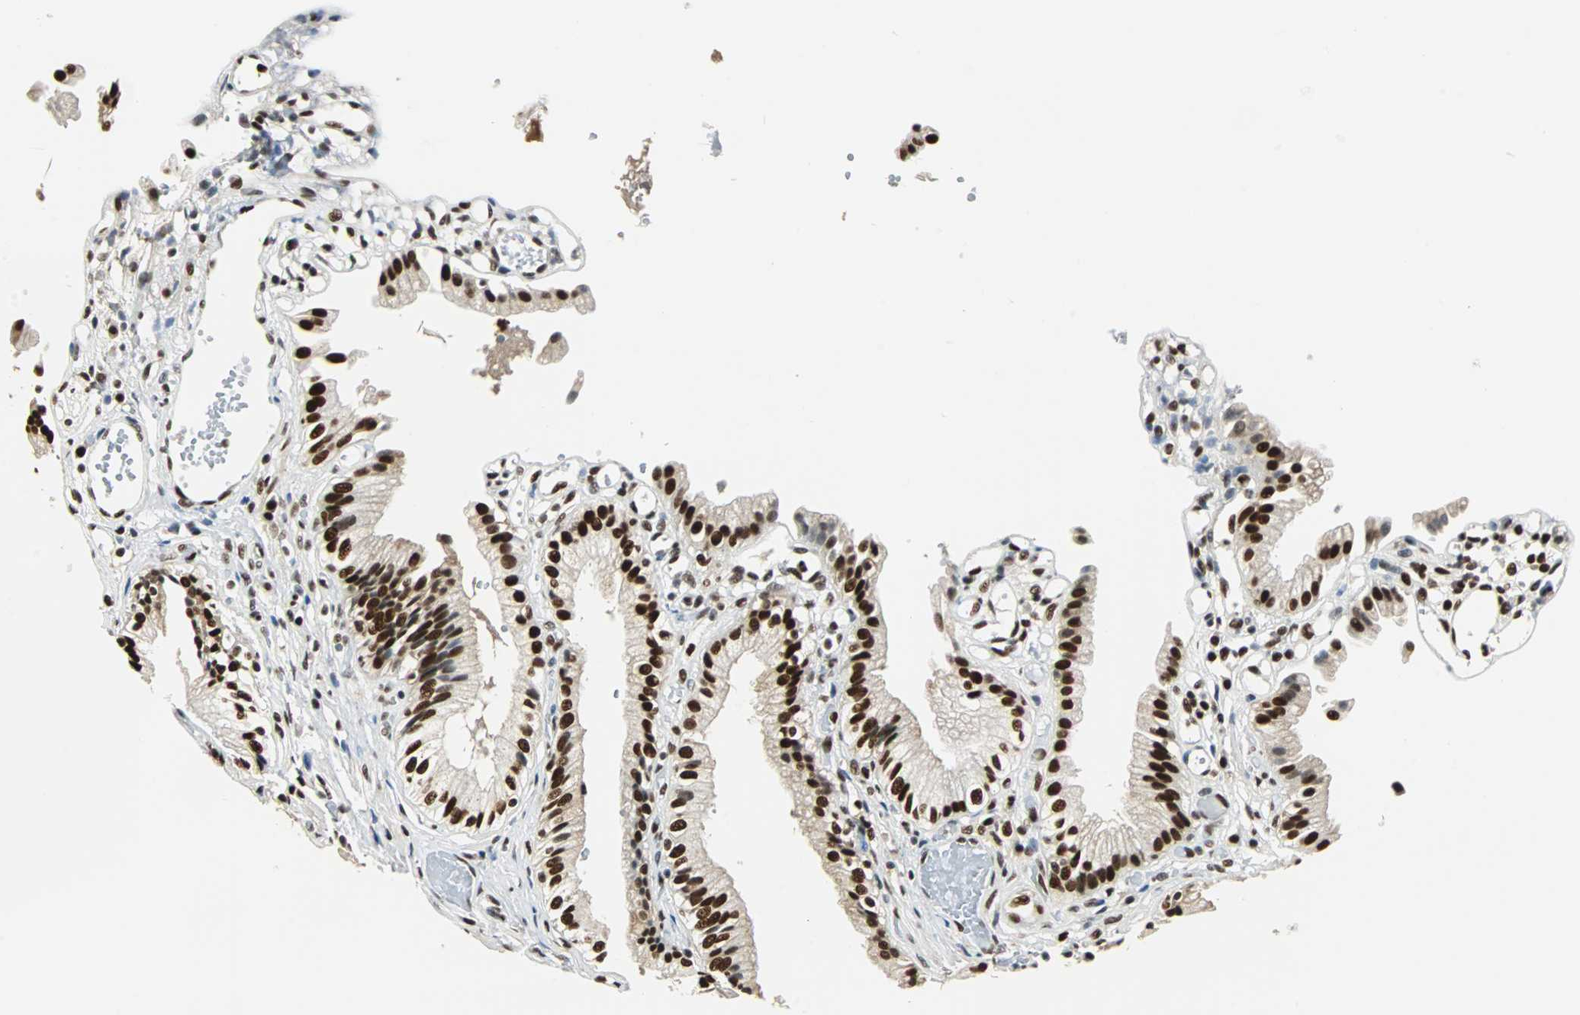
{"staining": {"intensity": "strong", "quantity": ">75%", "location": "nuclear"}, "tissue": "gallbladder", "cell_type": "Glandular cells", "image_type": "normal", "snomed": [{"axis": "morphology", "description": "Normal tissue, NOS"}, {"axis": "topography", "description": "Gallbladder"}], "caption": "IHC (DAB) staining of normal gallbladder exhibits strong nuclear protein staining in about >75% of glandular cells.", "gene": "XRCC4", "patient": {"sex": "male", "age": 65}}